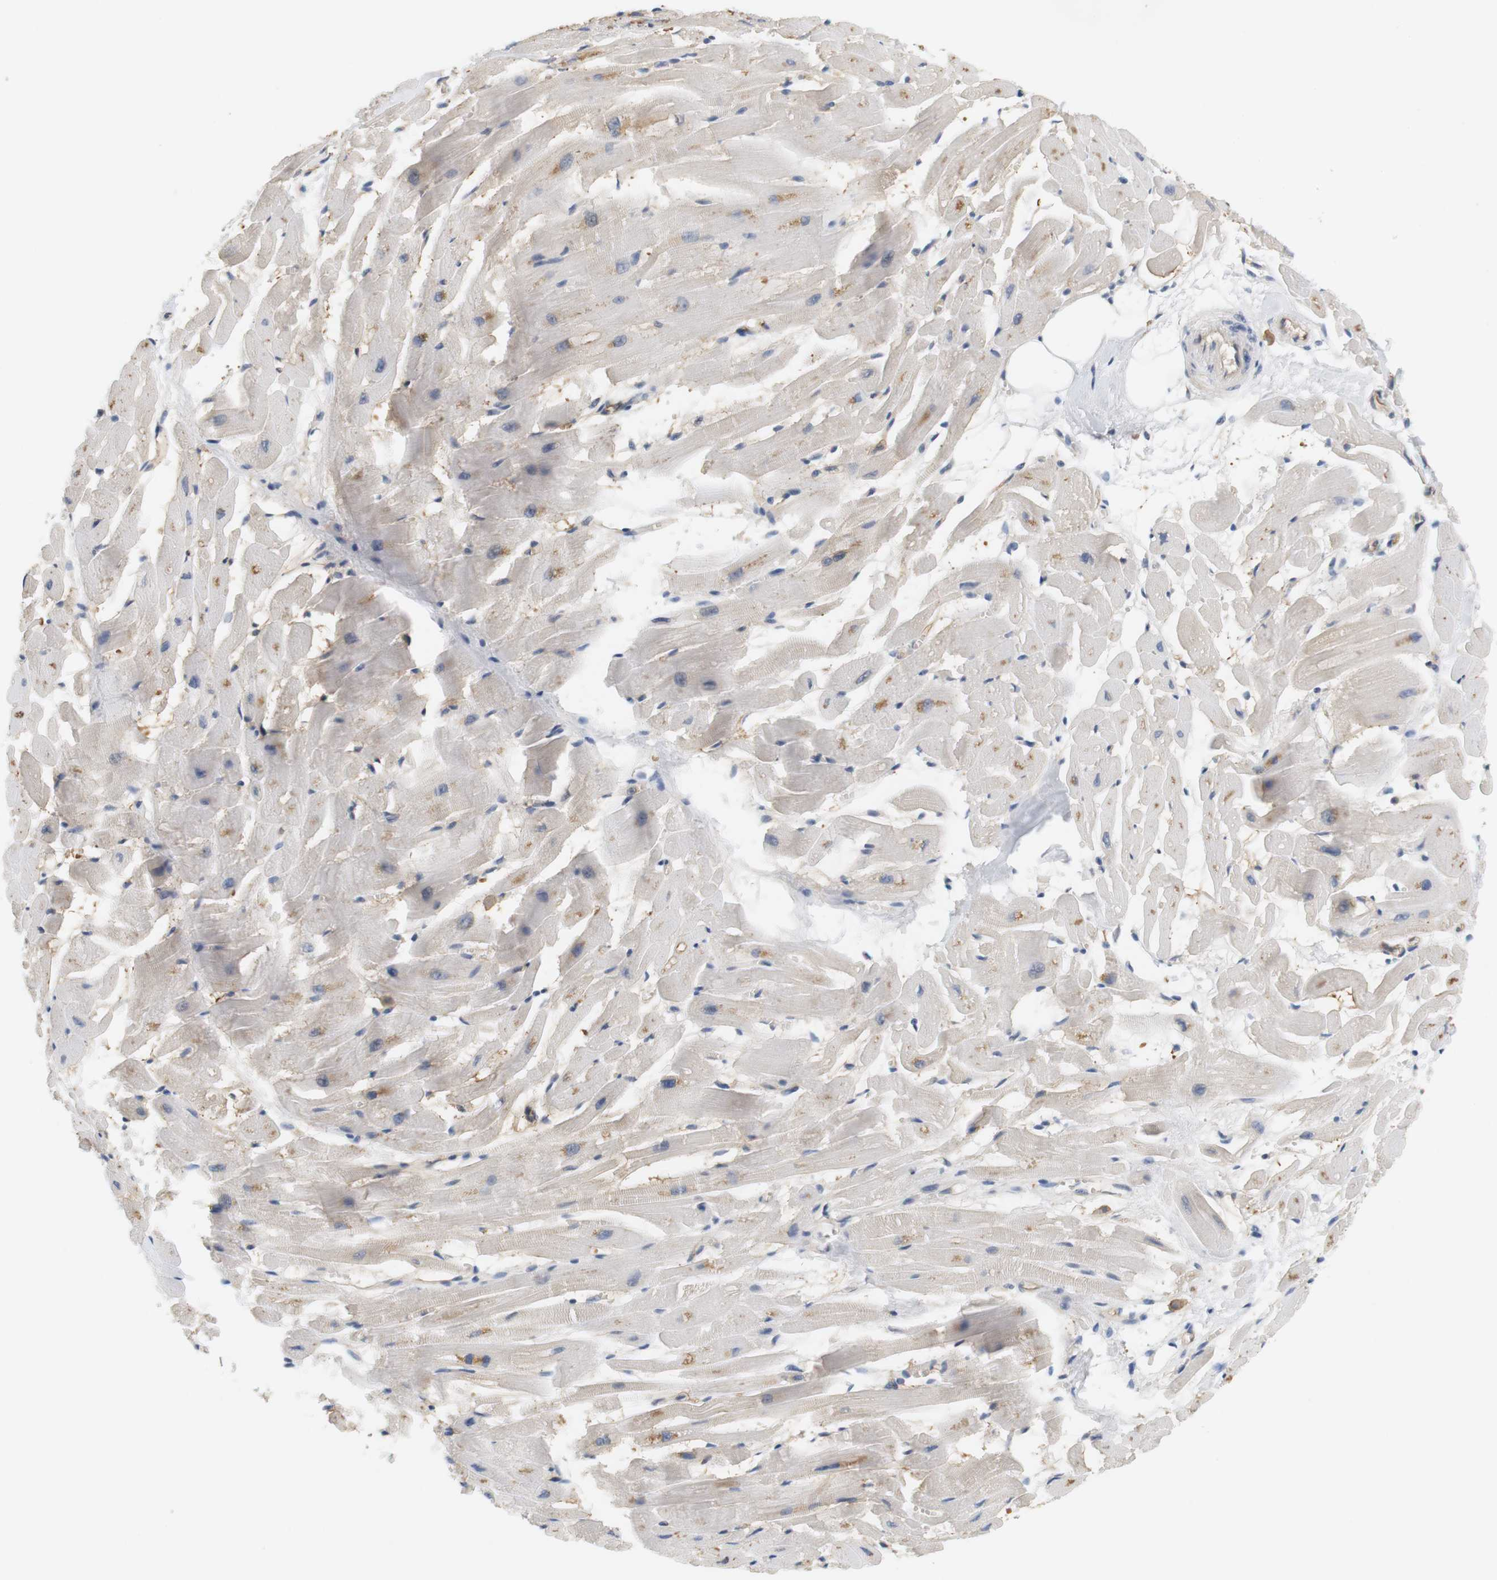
{"staining": {"intensity": "weak", "quantity": ">75%", "location": "cytoplasmic/membranous"}, "tissue": "heart muscle", "cell_type": "Cardiomyocytes", "image_type": "normal", "snomed": [{"axis": "morphology", "description": "Normal tissue, NOS"}, {"axis": "topography", "description": "Heart"}], "caption": "Approximately >75% of cardiomyocytes in benign heart muscle display weak cytoplasmic/membranous protein staining as visualized by brown immunohistochemical staining.", "gene": "OSR1", "patient": {"sex": "female", "age": 19}}